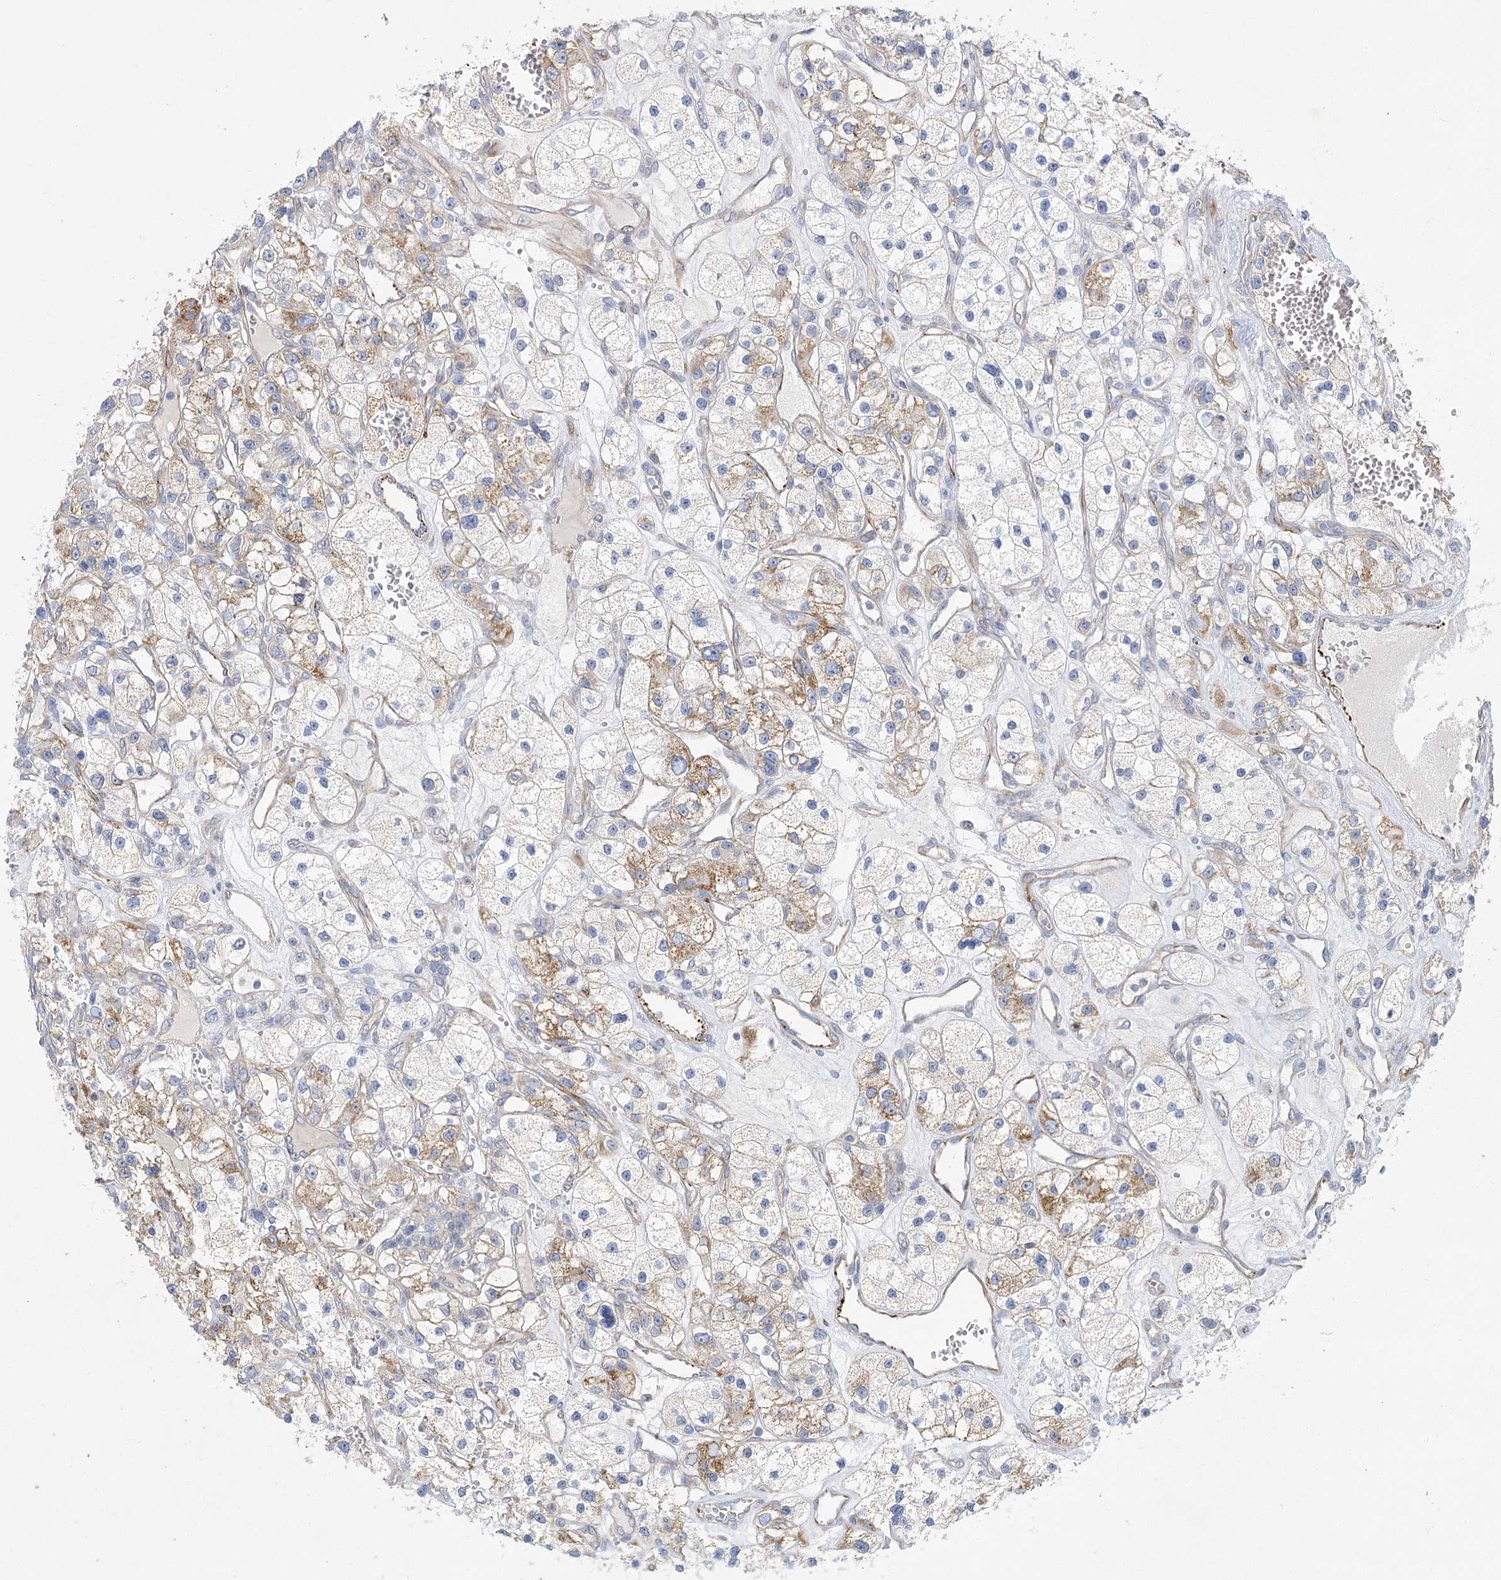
{"staining": {"intensity": "weak", "quantity": ">75%", "location": "cytoplasmic/membranous"}, "tissue": "renal cancer", "cell_type": "Tumor cells", "image_type": "cancer", "snomed": [{"axis": "morphology", "description": "Adenocarcinoma, NOS"}, {"axis": "topography", "description": "Kidney"}], "caption": "DAB immunohistochemical staining of human adenocarcinoma (renal) exhibits weak cytoplasmic/membranous protein positivity in about >75% of tumor cells. (brown staining indicates protein expression, while blue staining denotes nuclei).", "gene": "DHTKD1", "patient": {"sex": "female", "age": 57}}